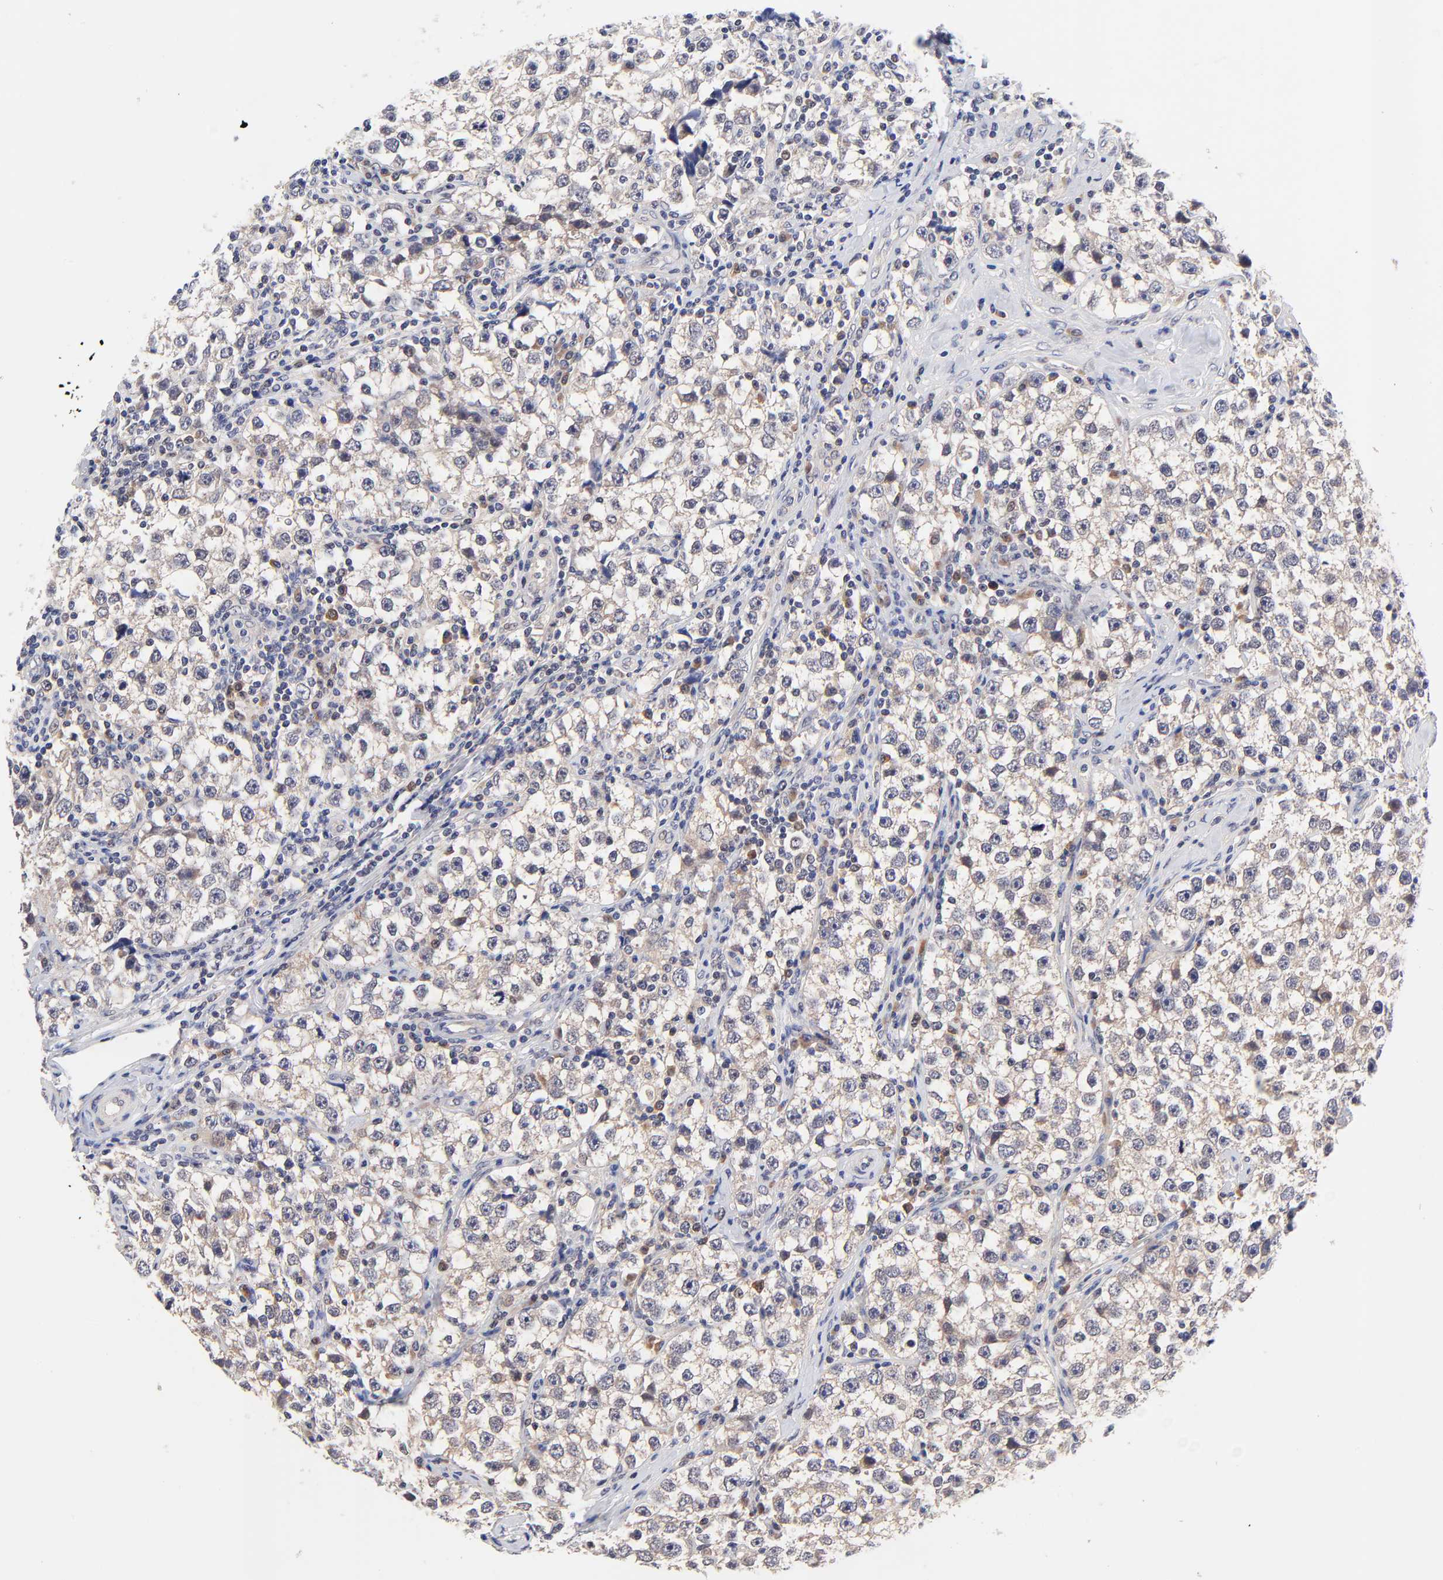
{"staining": {"intensity": "weak", "quantity": "25%-75%", "location": "cytoplasmic/membranous"}, "tissue": "testis cancer", "cell_type": "Tumor cells", "image_type": "cancer", "snomed": [{"axis": "morphology", "description": "Seminoma, NOS"}, {"axis": "topography", "description": "Testis"}], "caption": "Immunohistochemical staining of seminoma (testis) exhibits low levels of weak cytoplasmic/membranous positivity in approximately 25%-75% of tumor cells. (DAB (3,3'-diaminobenzidine) = brown stain, brightfield microscopy at high magnification).", "gene": "TXNL1", "patient": {"sex": "male", "age": 32}}